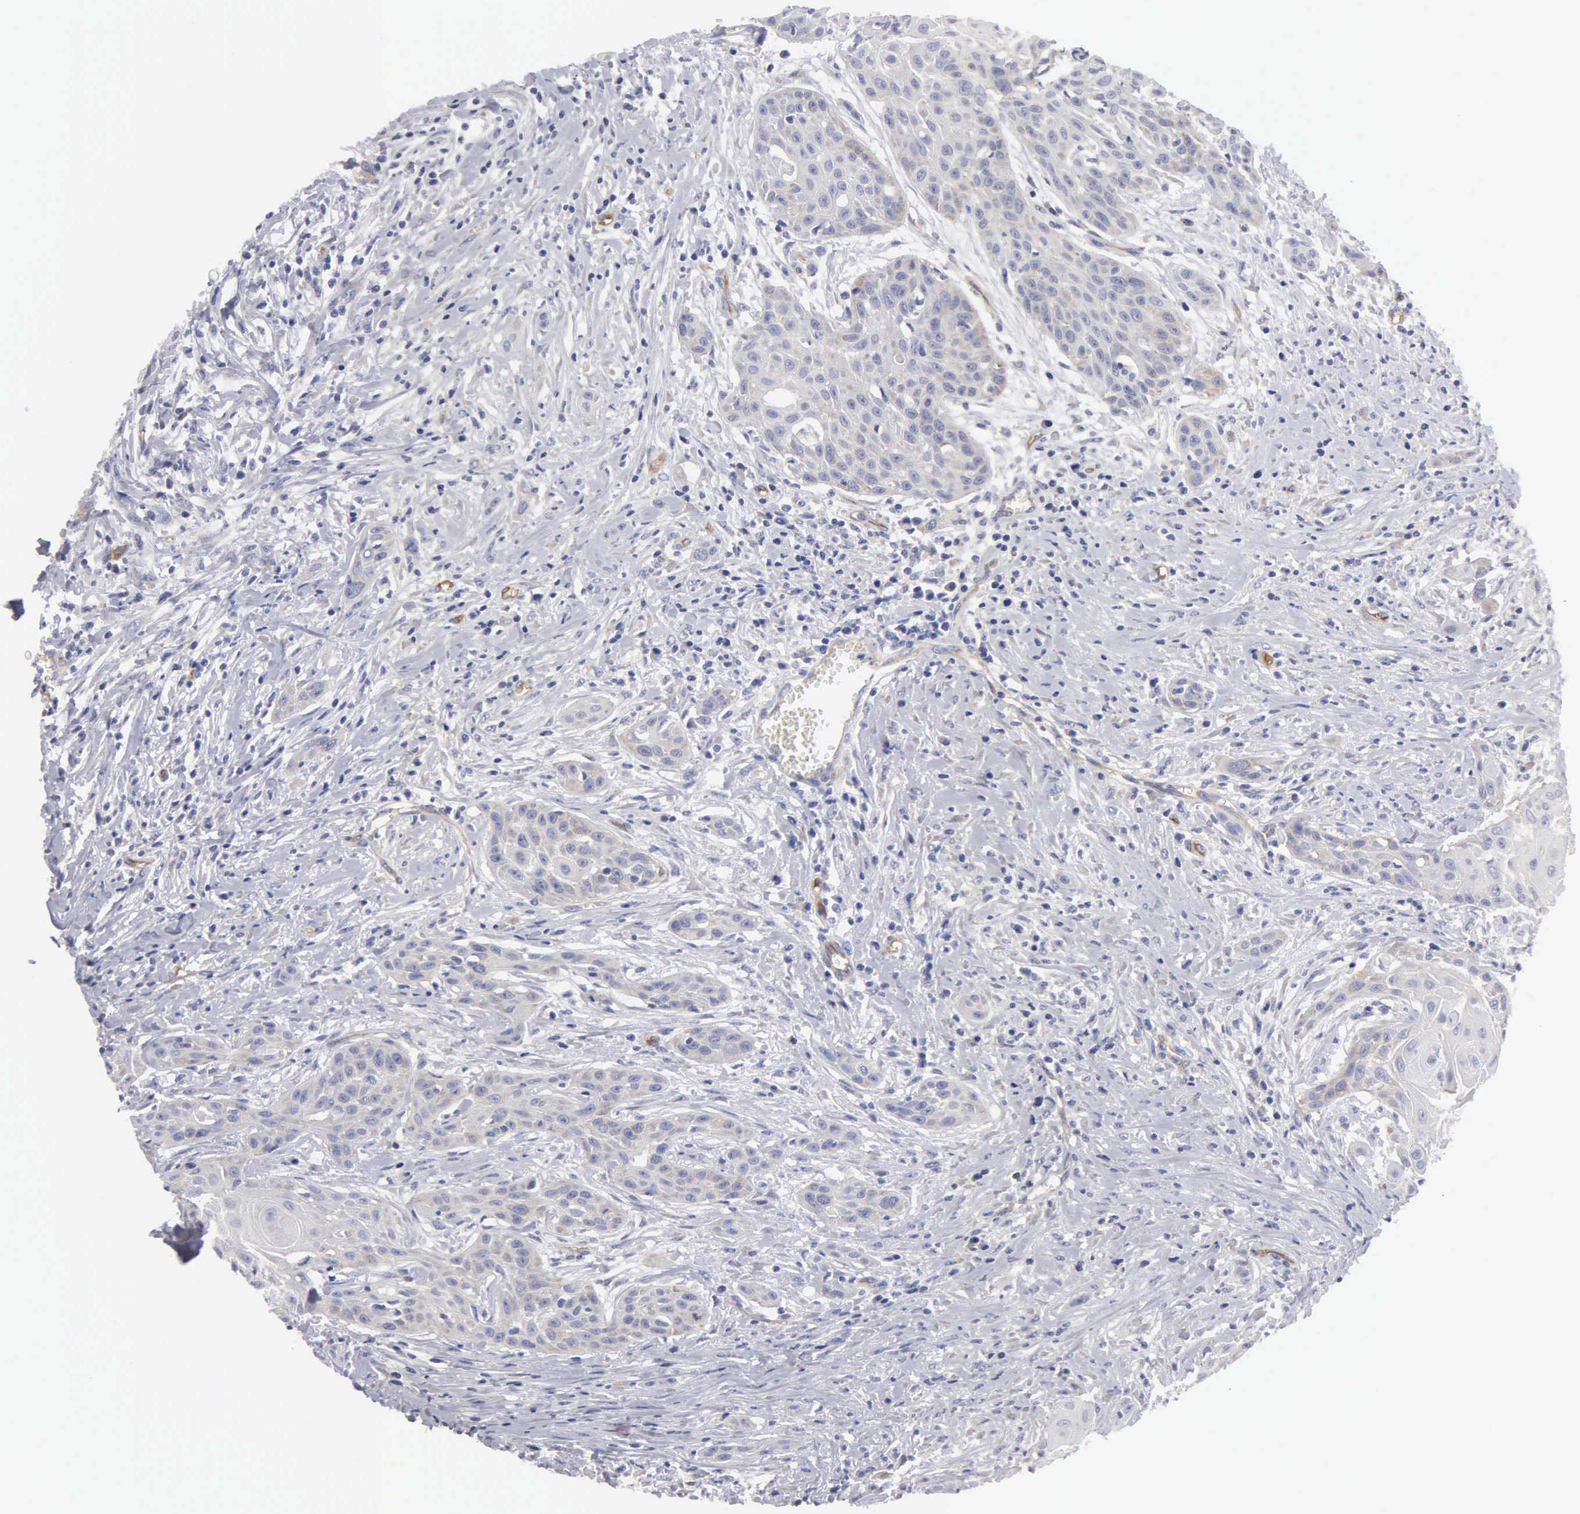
{"staining": {"intensity": "negative", "quantity": "none", "location": "none"}, "tissue": "head and neck cancer", "cell_type": "Tumor cells", "image_type": "cancer", "snomed": [{"axis": "morphology", "description": "Squamous cell carcinoma, NOS"}, {"axis": "morphology", "description": "Squamous cell carcinoma, metastatic, NOS"}, {"axis": "topography", "description": "Lymph node"}, {"axis": "topography", "description": "Salivary gland"}, {"axis": "topography", "description": "Head-Neck"}], "caption": "An immunohistochemistry (IHC) image of head and neck cancer is shown. There is no staining in tumor cells of head and neck cancer.", "gene": "RDX", "patient": {"sex": "female", "age": 74}}